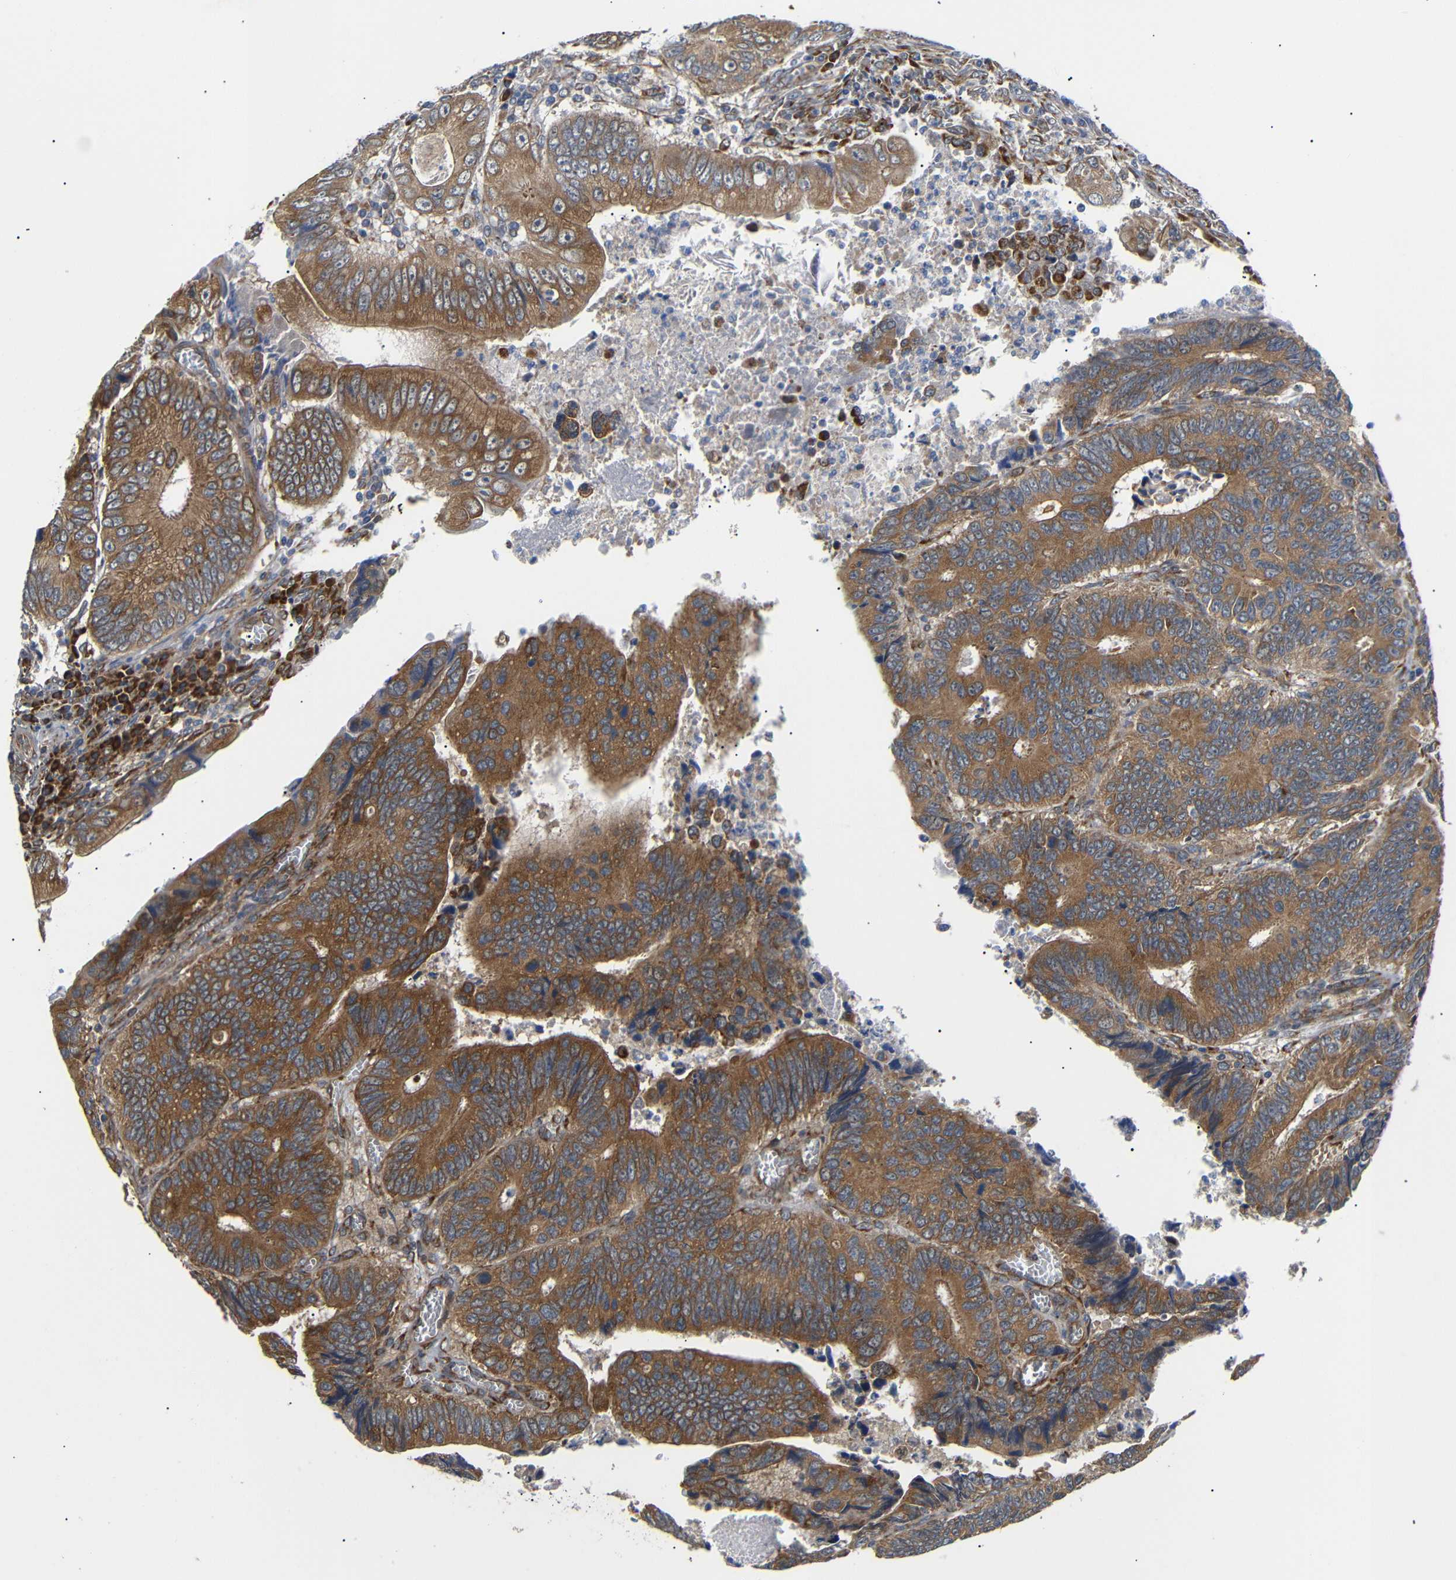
{"staining": {"intensity": "strong", "quantity": ">75%", "location": "cytoplasmic/membranous"}, "tissue": "colorectal cancer", "cell_type": "Tumor cells", "image_type": "cancer", "snomed": [{"axis": "morphology", "description": "Inflammation, NOS"}, {"axis": "morphology", "description": "Adenocarcinoma, NOS"}, {"axis": "topography", "description": "Colon"}], "caption": "This micrograph exhibits immunohistochemistry staining of colorectal cancer, with high strong cytoplasmic/membranous staining in about >75% of tumor cells.", "gene": "KANK4", "patient": {"sex": "male", "age": 72}}